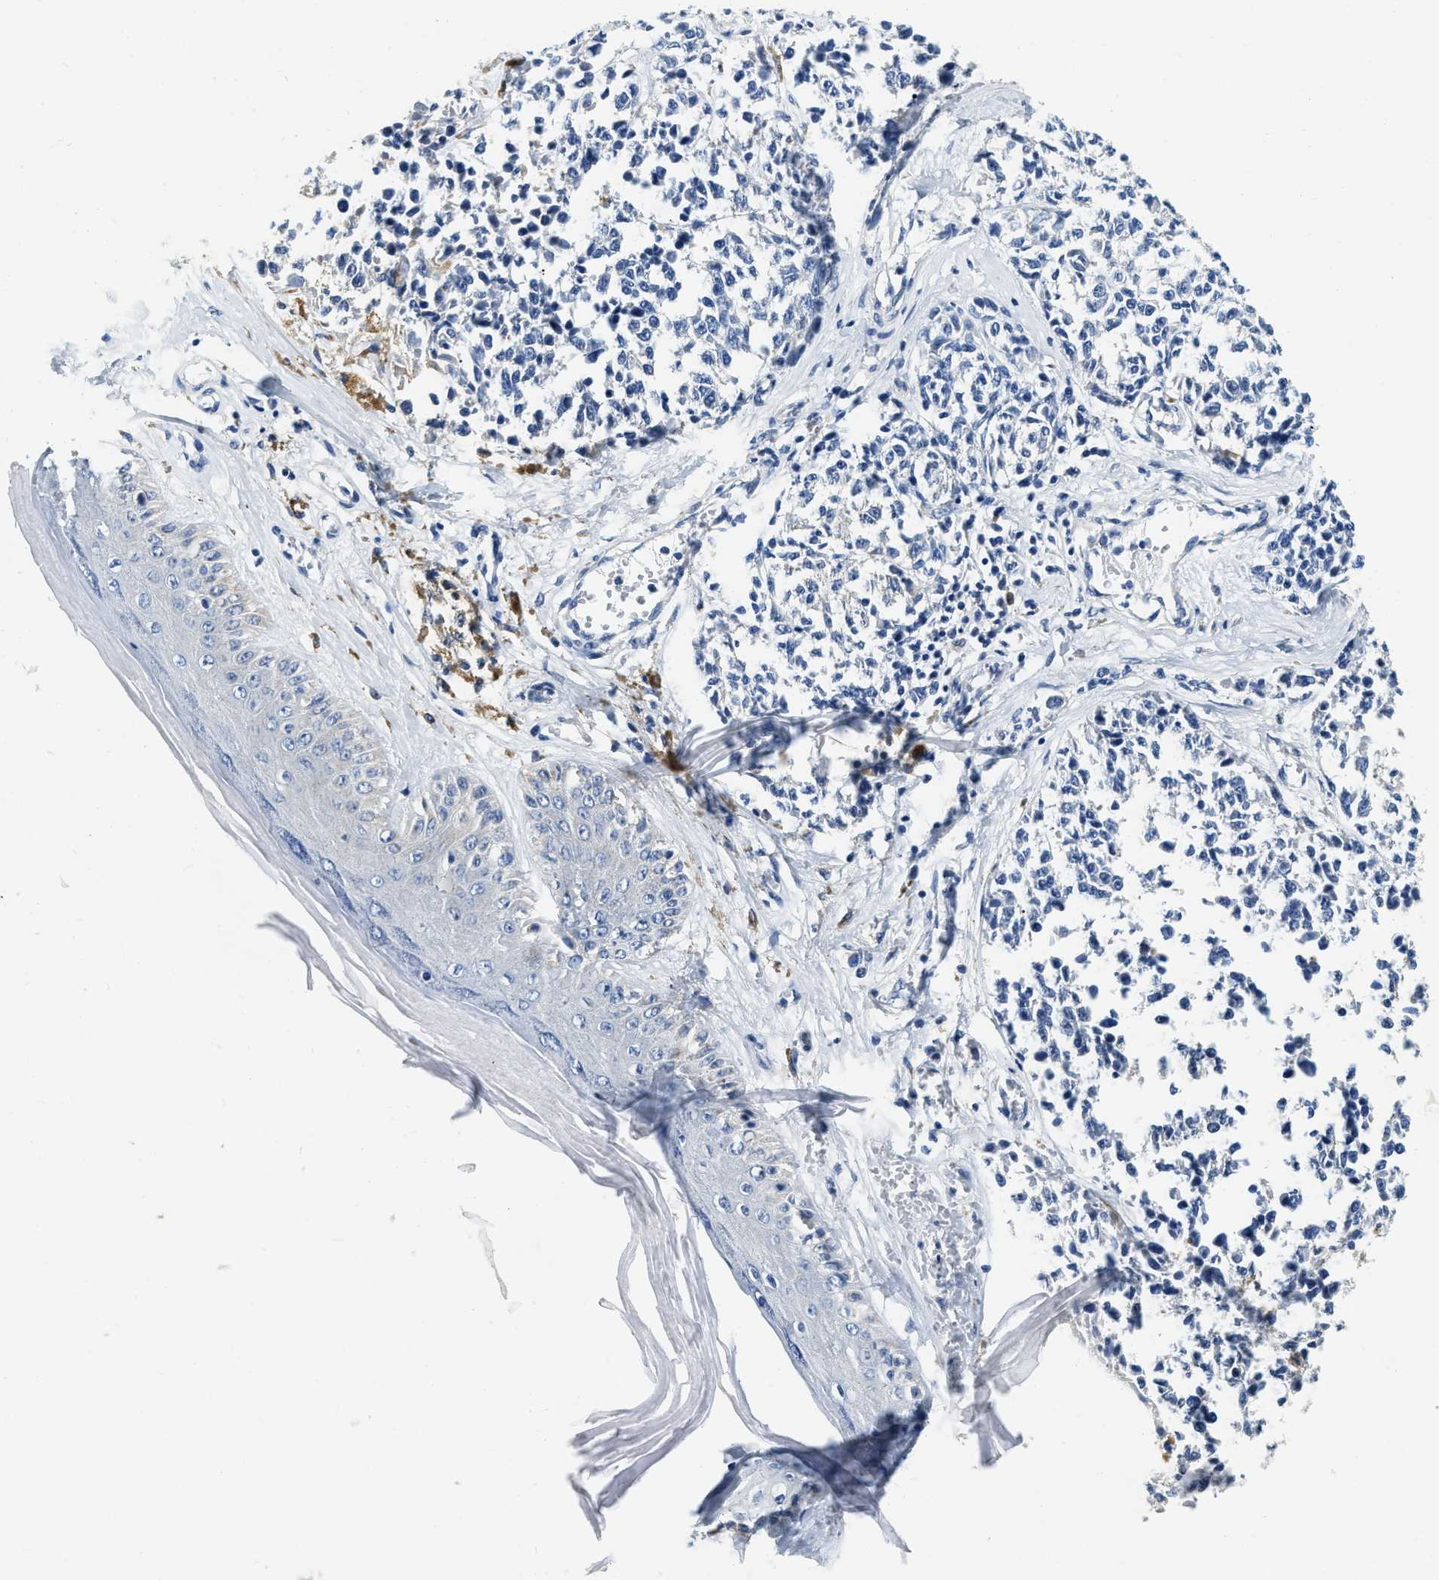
{"staining": {"intensity": "negative", "quantity": "none", "location": "none"}, "tissue": "melanoma", "cell_type": "Tumor cells", "image_type": "cancer", "snomed": [{"axis": "morphology", "description": "Malignant melanoma, NOS"}, {"axis": "topography", "description": "Skin"}], "caption": "Malignant melanoma was stained to show a protein in brown. There is no significant staining in tumor cells.", "gene": "EIF2AK2", "patient": {"sex": "female", "age": 64}}